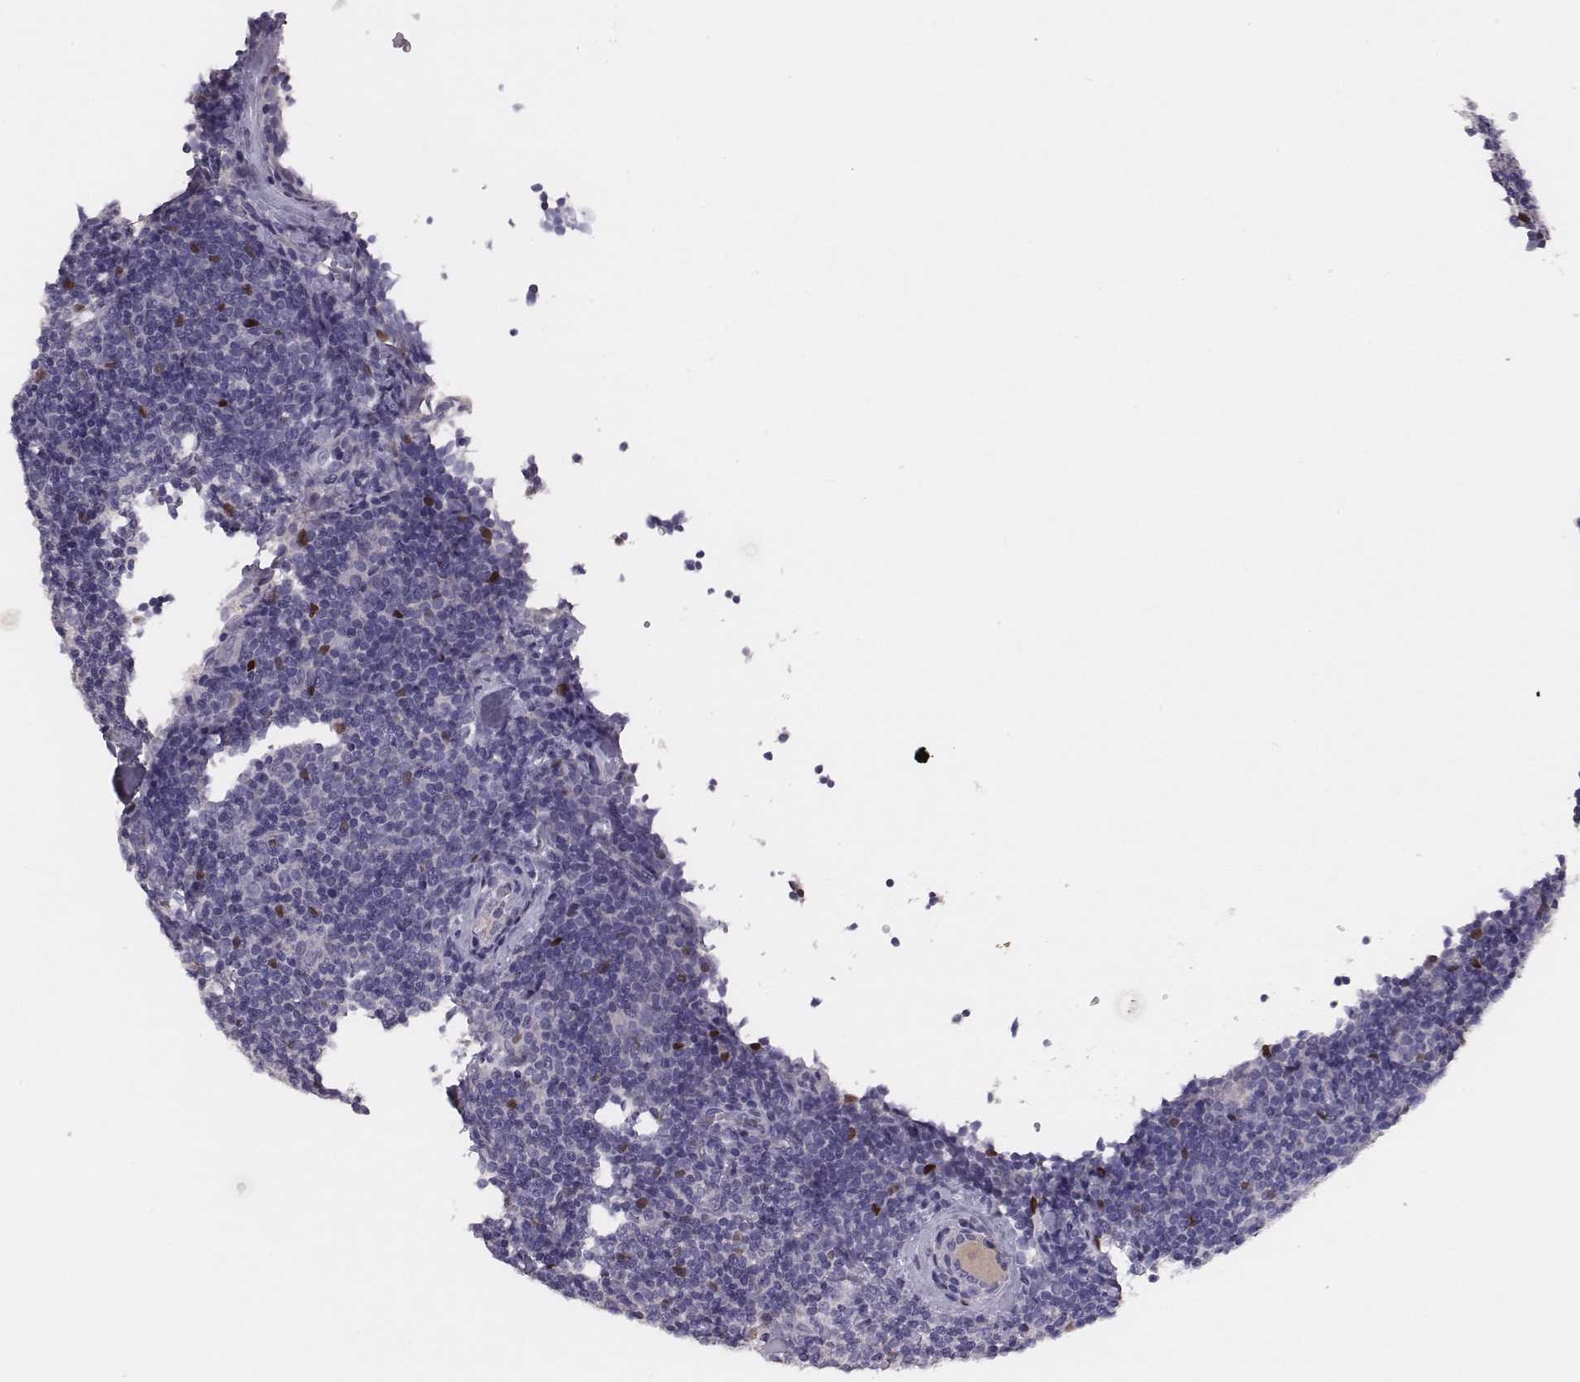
{"staining": {"intensity": "moderate", "quantity": "<25%", "location": "nuclear"}, "tissue": "lymphoma", "cell_type": "Tumor cells", "image_type": "cancer", "snomed": [{"axis": "morphology", "description": "Malignant lymphoma, non-Hodgkin's type, Low grade"}, {"axis": "topography", "description": "Lymph node"}], "caption": "IHC photomicrograph of neoplastic tissue: low-grade malignant lymphoma, non-Hodgkin's type stained using immunohistochemistry (IHC) reveals low levels of moderate protein expression localized specifically in the nuclear of tumor cells, appearing as a nuclear brown color.", "gene": "EN1", "patient": {"sex": "female", "age": 56}}